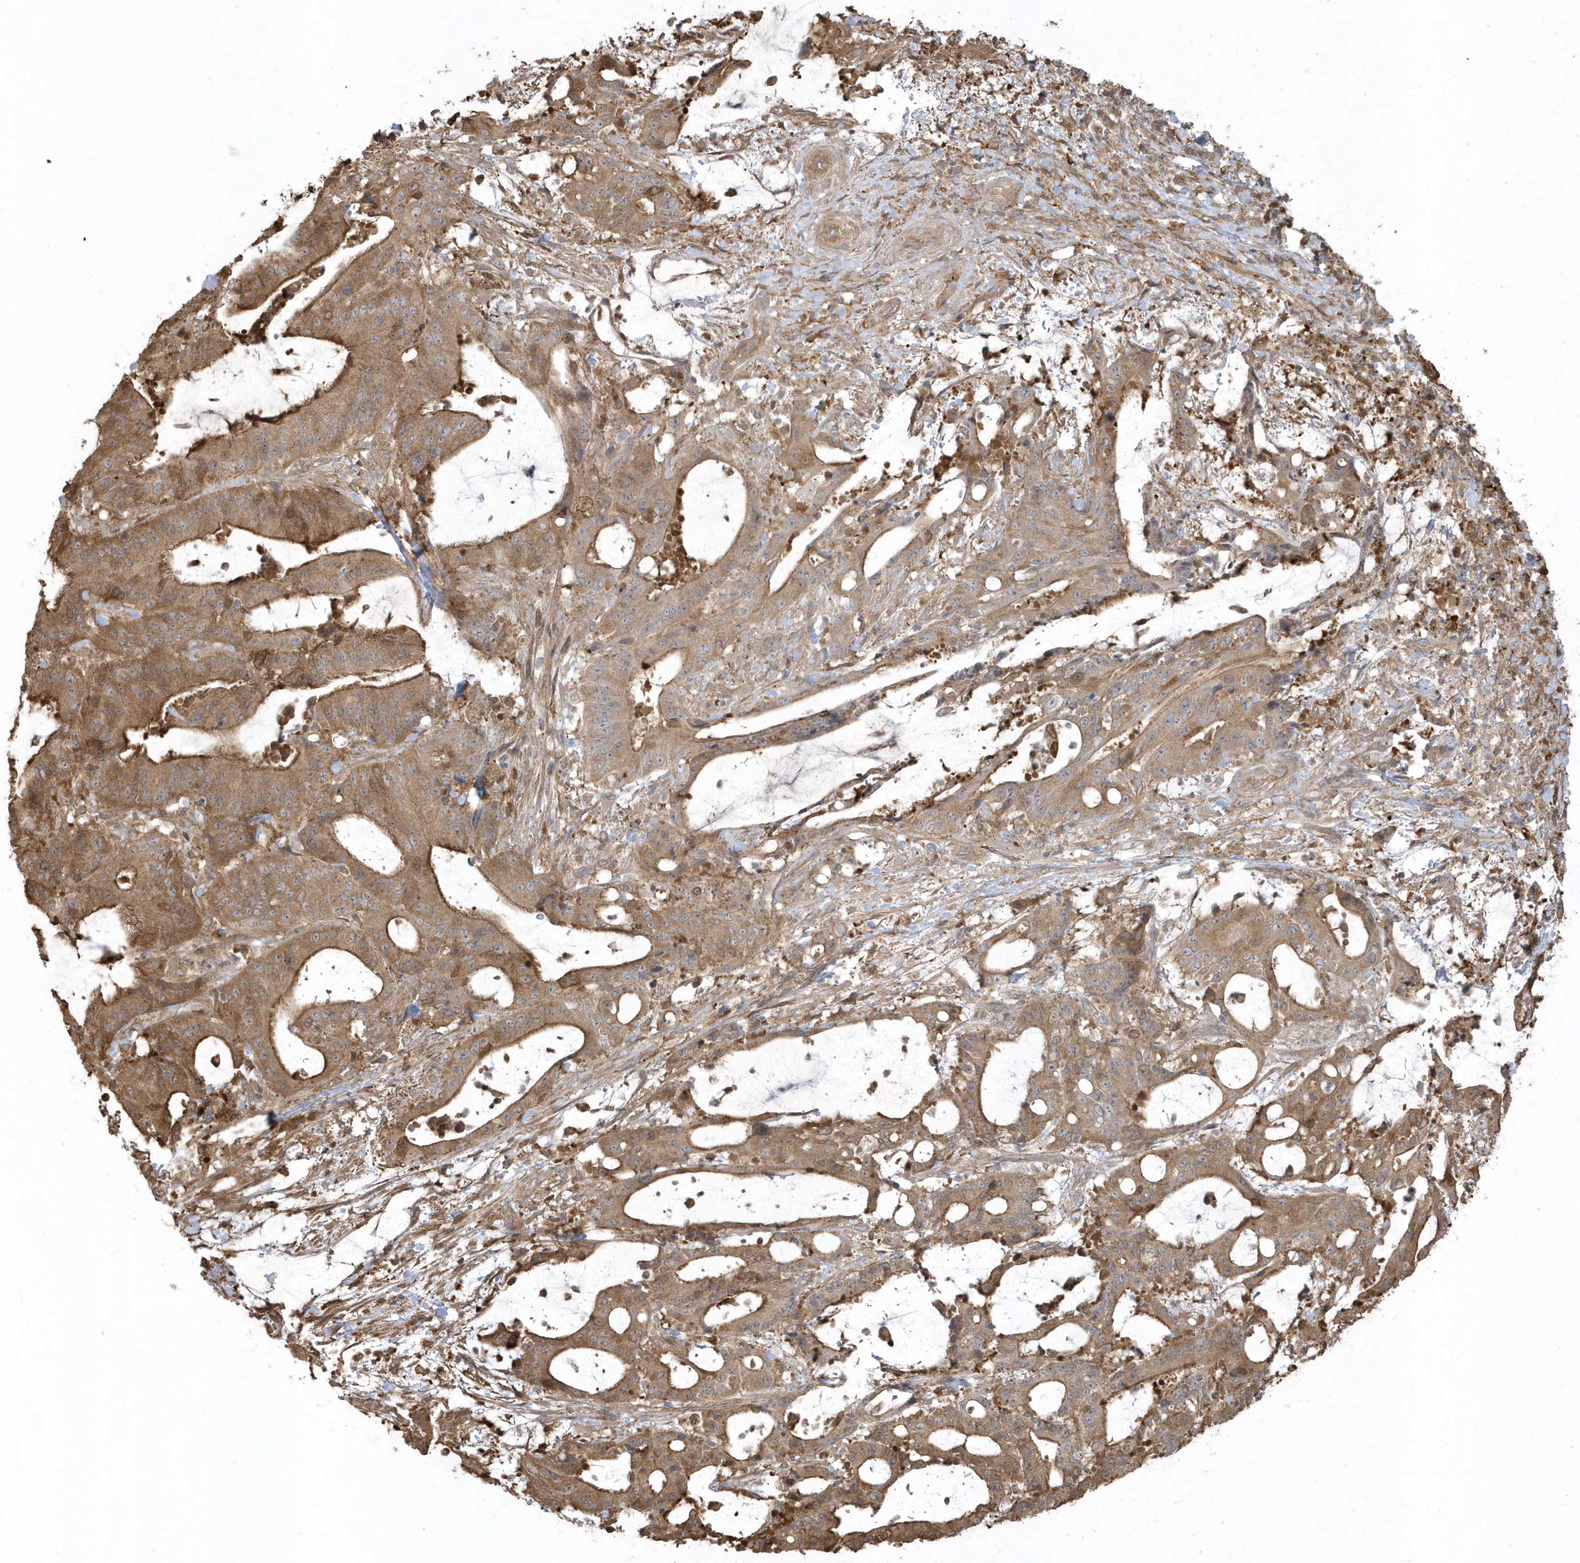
{"staining": {"intensity": "moderate", "quantity": ">75%", "location": "cytoplasmic/membranous"}, "tissue": "liver cancer", "cell_type": "Tumor cells", "image_type": "cancer", "snomed": [{"axis": "morphology", "description": "Normal tissue, NOS"}, {"axis": "morphology", "description": "Cholangiocarcinoma"}, {"axis": "topography", "description": "Liver"}, {"axis": "topography", "description": "Peripheral nerve tissue"}], "caption": "Protein staining of liver cholangiocarcinoma tissue reveals moderate cytoplasmic/membranous expression in approximately >75% of tumor cells. (Brightfield microscopy of DAB IHC at high magnification).", "gene": "HNMT", "patient": {"sex": "female", "age": 73}}